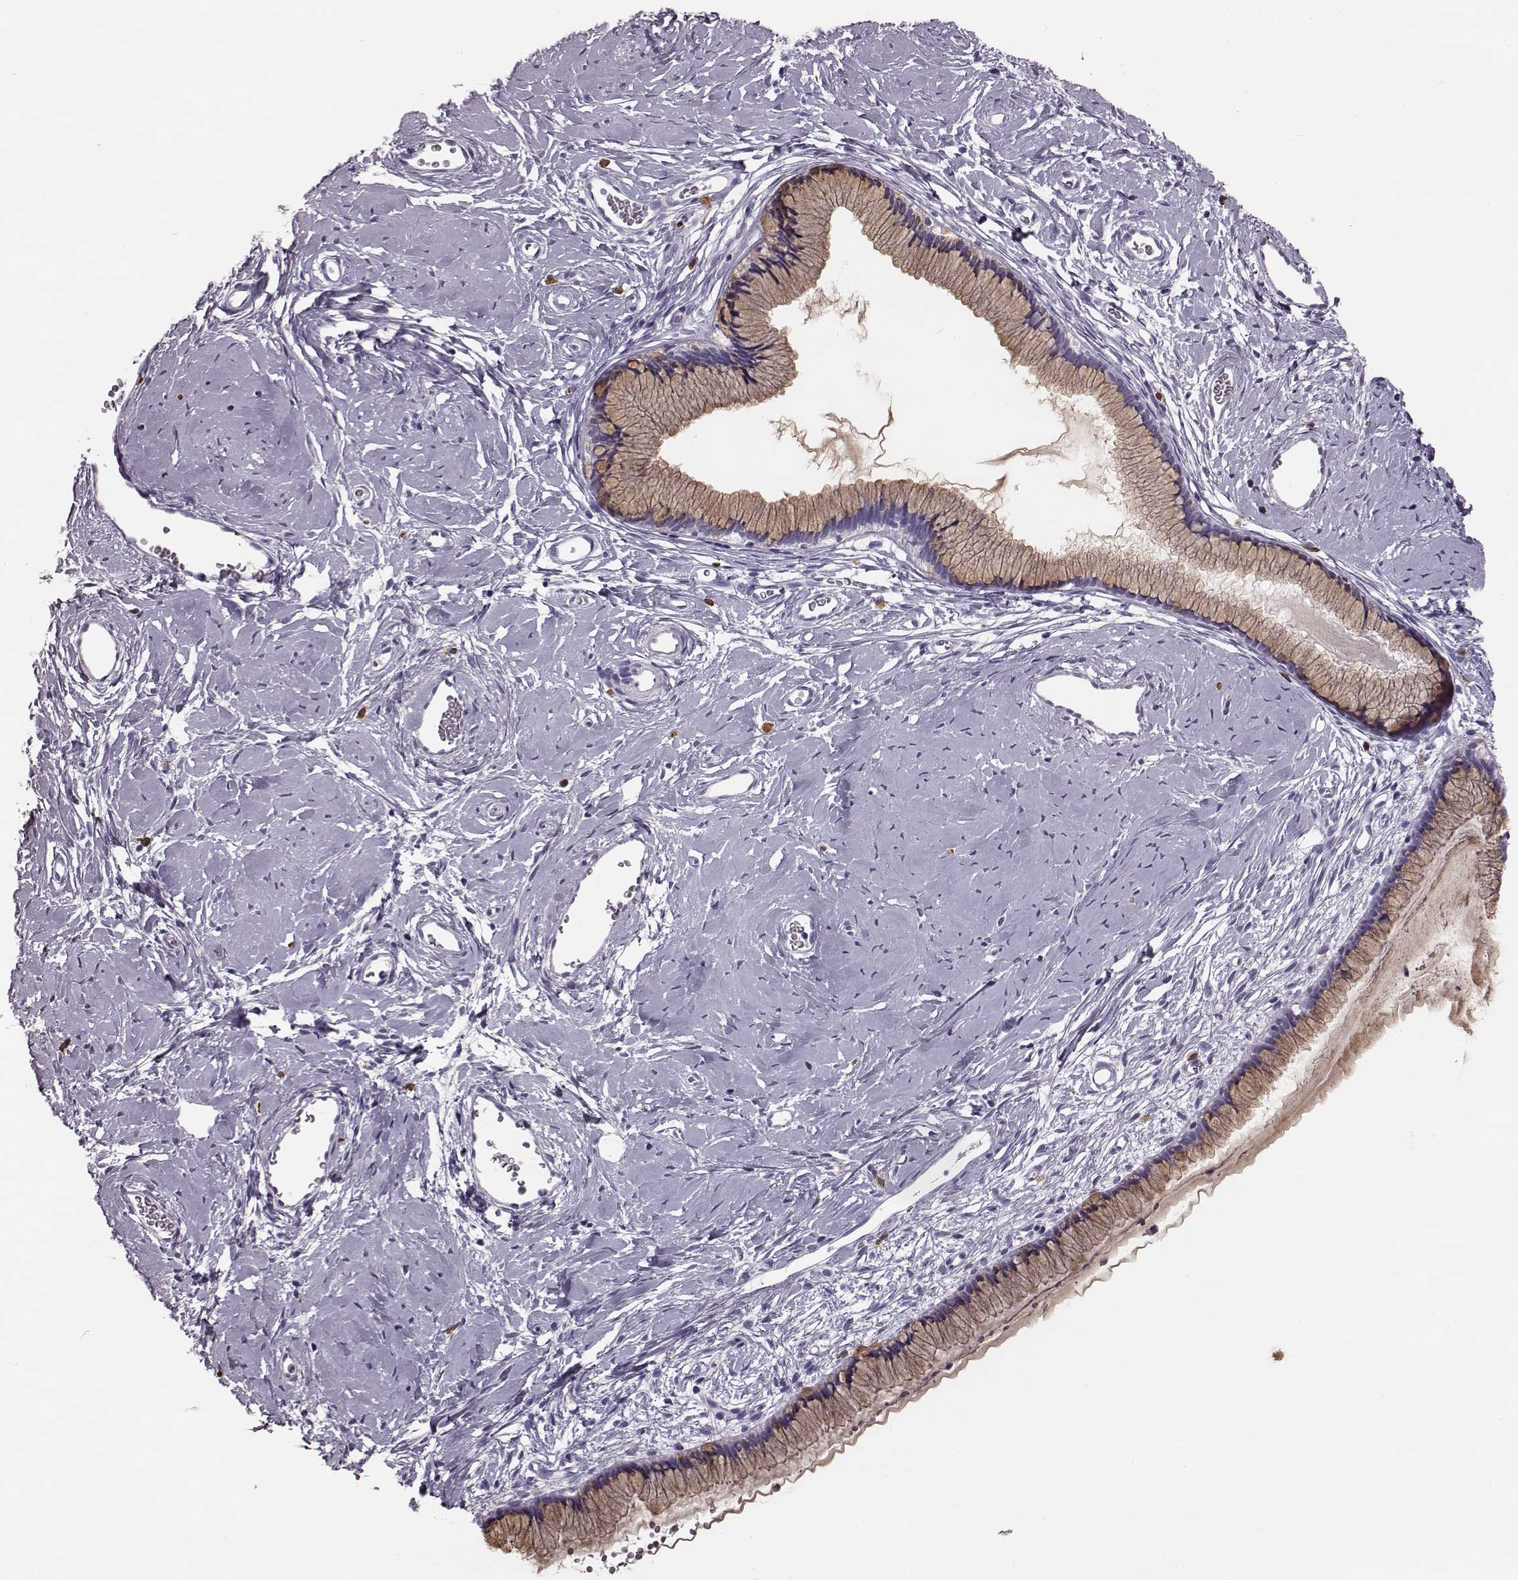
{"staining": {"intensity": "negative", "quantity": "none", "location": "none"}, "tissue": "cervix", "cell_type": "Glandular cells", "image_type": "normal", "snomed": [{"axis": "morphology", "description": "Normal tissue, NOS"}, {"axis": "topography", "description": "Cervix"}], "caption": "Immunohistochemistry (IHC) of benign cervix displays no expression in glandular cells. The staining is performed using DAB brown chromogen with nuclei counter-stained in using hematoxylin.", "gene": "NPTXR", "patient": {"sex": "female", "age": 40}}